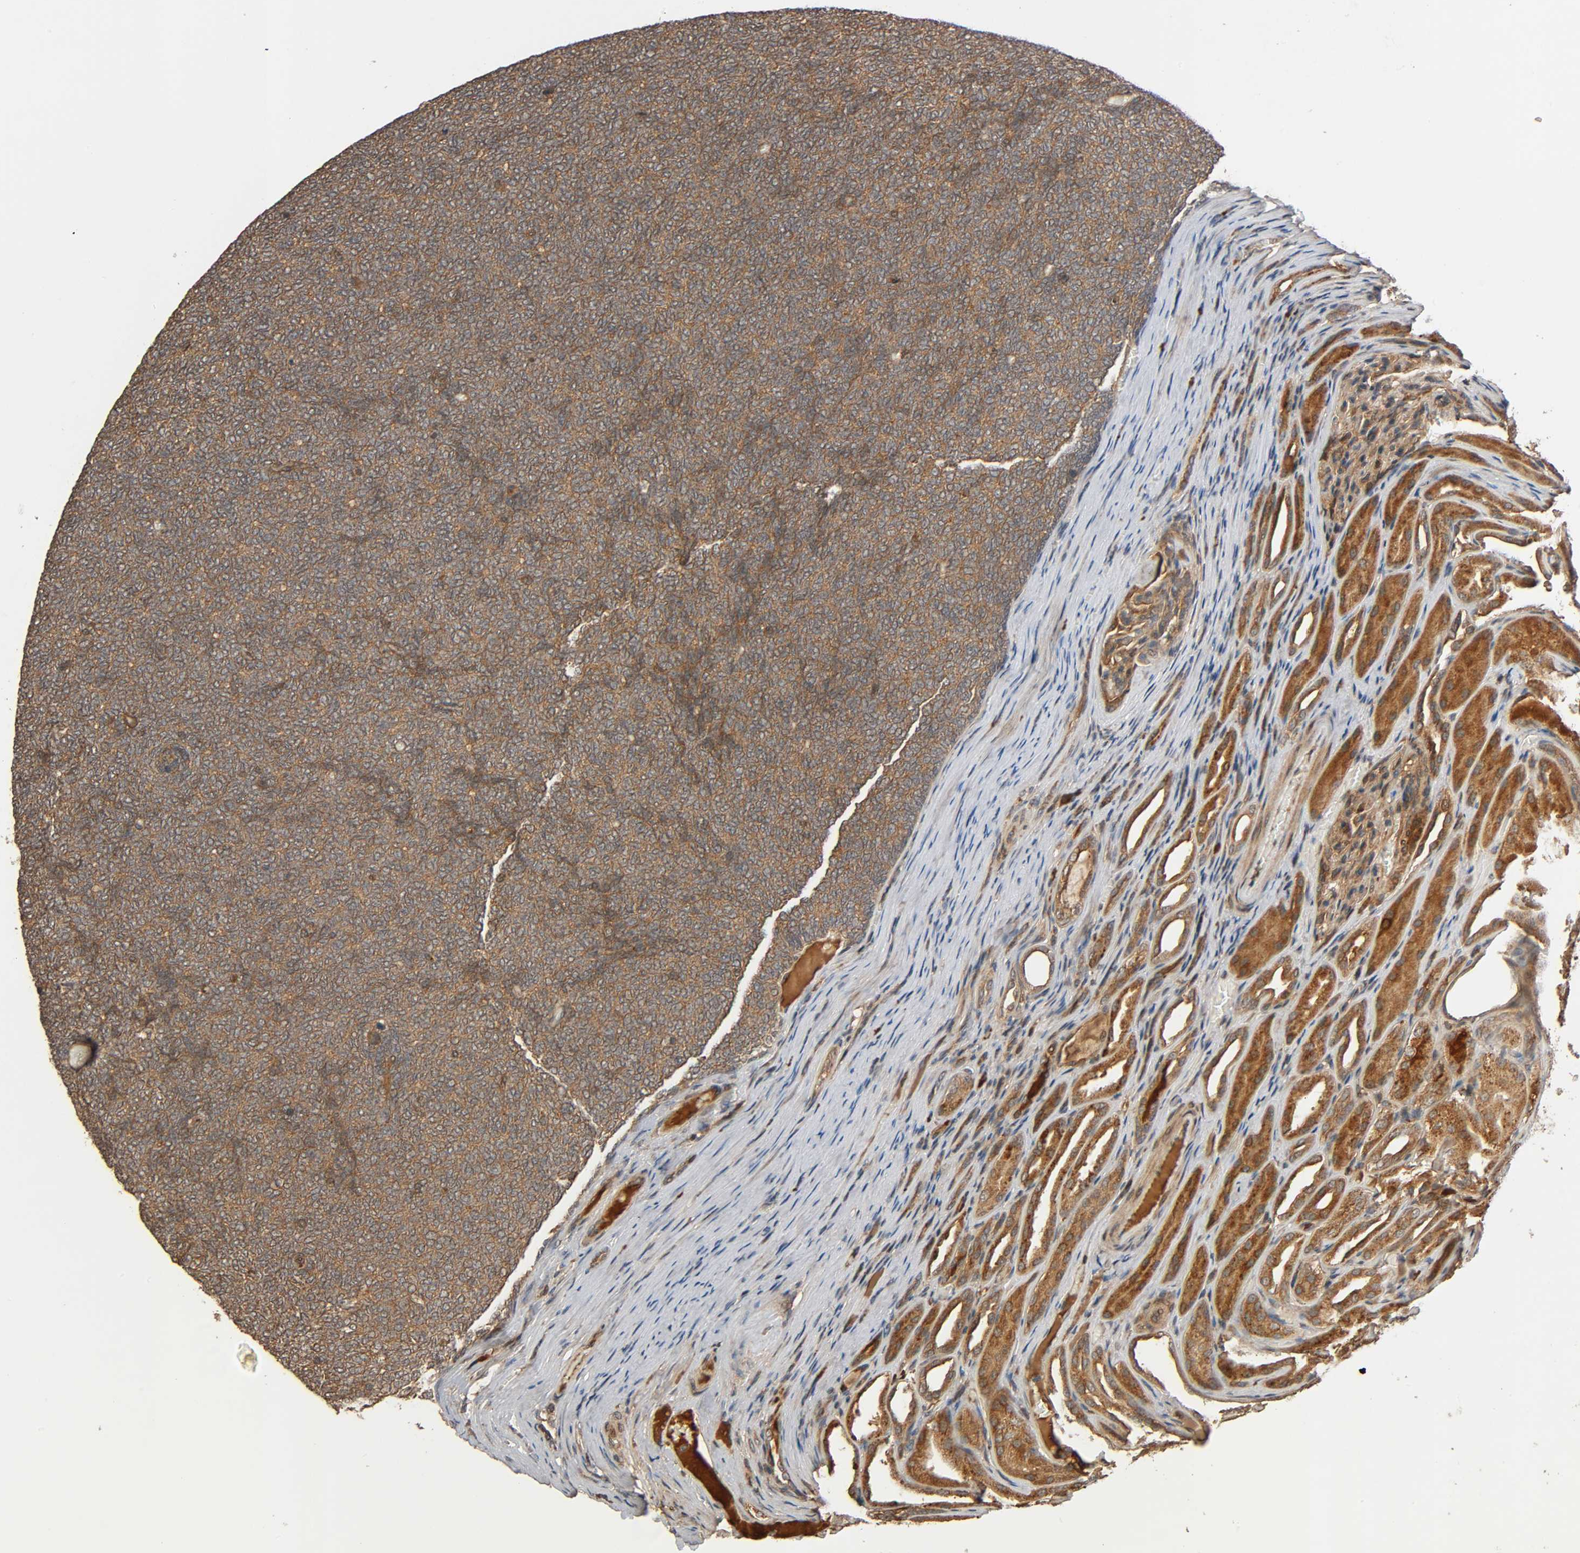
{"staining": {"intensity": "moderate", "quantity": ">75%", "location": "cytoplasmic/membranous"}, "tissue": "renal cancer", "cell_type": "Tumor cells", "image_type": "cancer", "snomed": [{"axis": "morphology", "description": "Neoplasm, malignant, NOS"}, {"axis": "topography", "description": "Kidney"}], "caption": "Protein staining exhibits moderate cytoplasmic/membranous staining in approximately >75% of tumor cells in renal cancer. (DAB IHC, brown staining for protein, blue staining for nuclei).", "gene": "MAP3K8", "patient": {"sex": "male", "age": 28}}